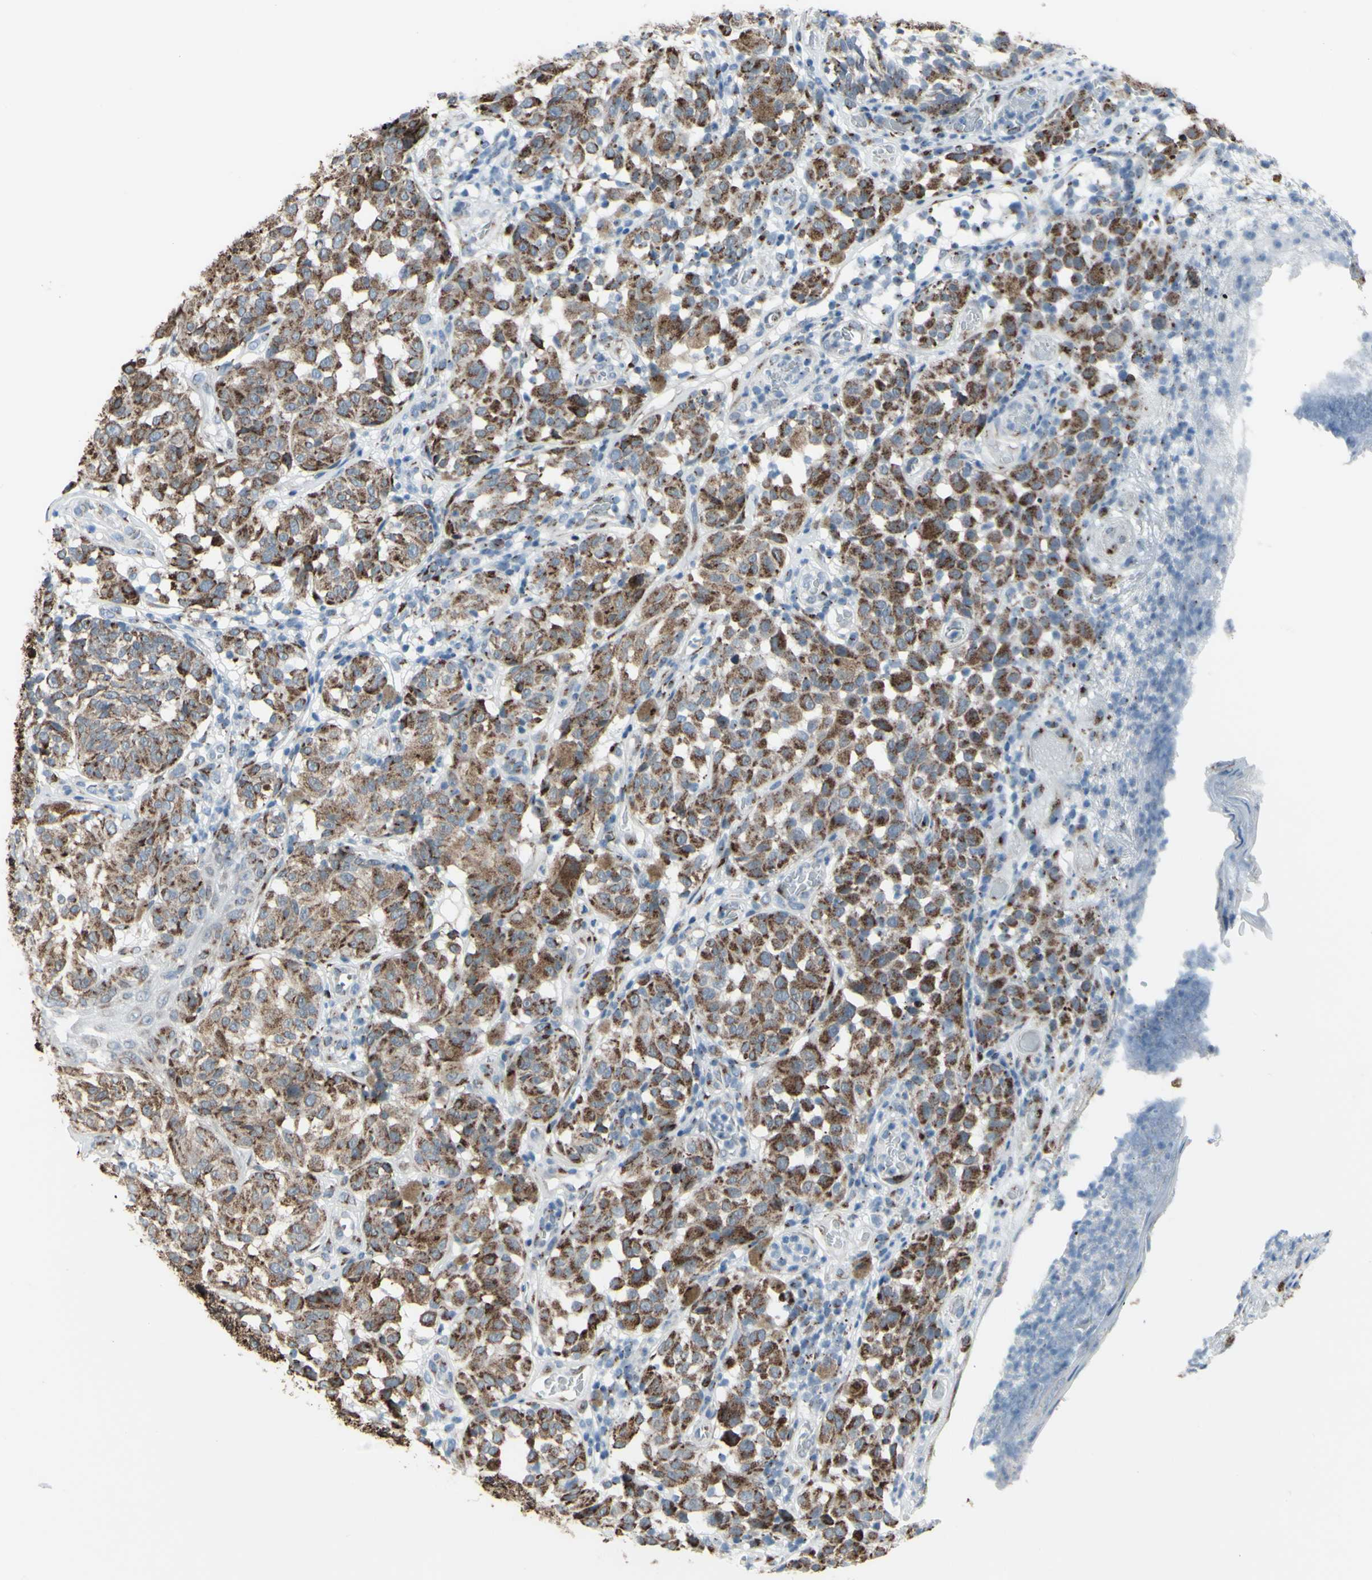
{"staining": {"intensity": "strong", "quantity": ">75%", "location": "cytoplasmic/membranous"}, "tissue": "melanoma", "cell_type": "Tumor cells", "image_type": "cancer", "snomed": [{"axis": "morphology", "description": "Malignant melanoma, NOS"}, {"axis": "topography", "description": "Skin"}], "caption": "Tumor cells show high levels of strong cytoplasmic/membranous positivity in approximately >75% of cells in malignant melanoma. The staining was performed using DAB to visualize the protein expression in brown, while the nuclei were stained in blue with hematoxylin (Magnification: 20x).", "gene": "GLG1", "patient": {"sex": "female", "age": 46}}